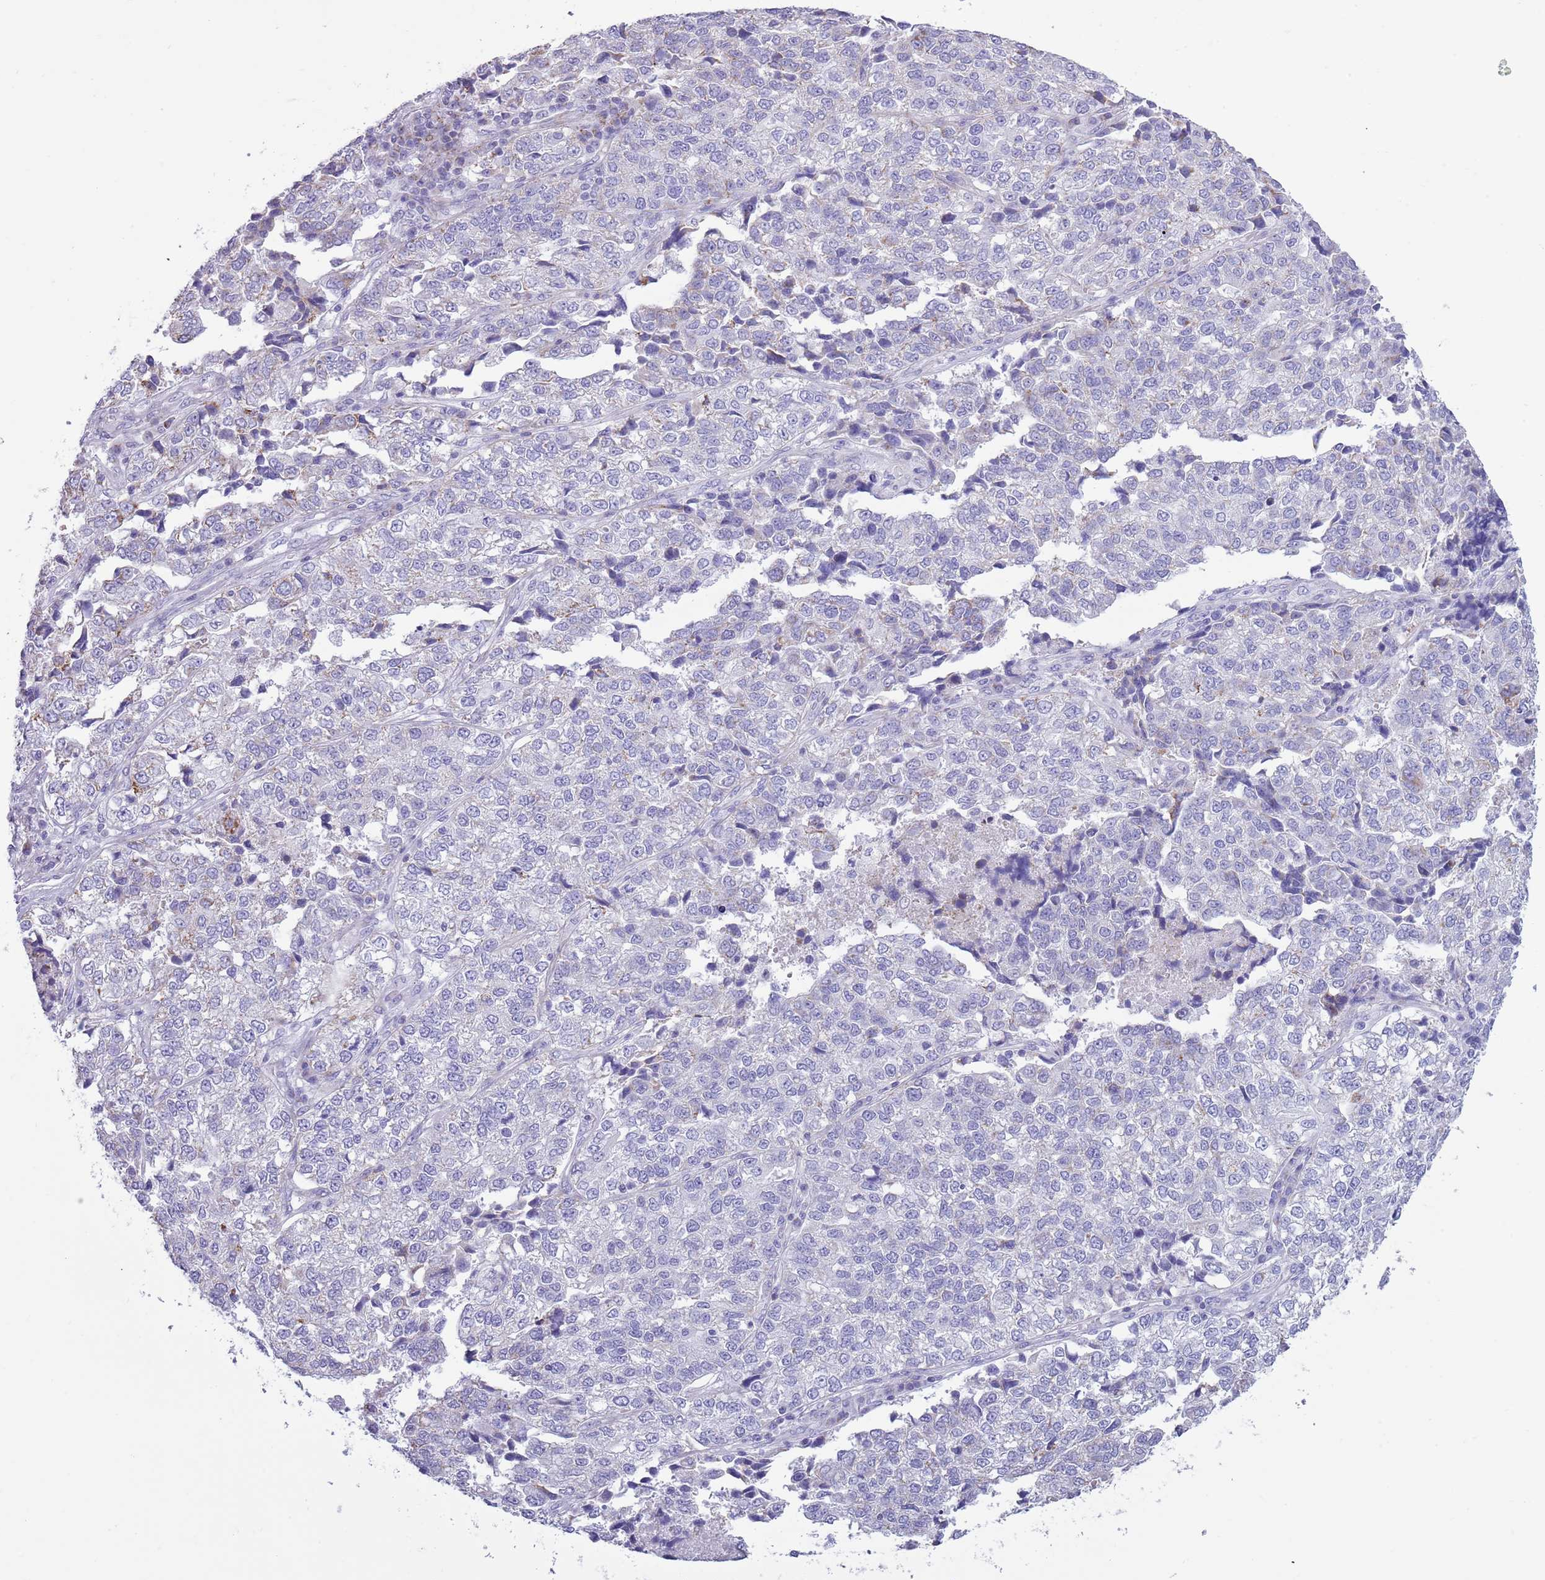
{"staining": {"intensity": "weak", "quantity": "<25%", "location": "cytoplasmic/membranous"}, "tissue": "lung cancer", "cell_type": "Tumor cells", "image_type": "cancer", "snomed": [{"axis": "morphology", "description": "Adenocarcinoma, NOS"}, {"axis": "topography", "description": "Lung"}], "caption": "An image of lung adenocarcinoma stained for a protein demonstrates no brown staining in tumor cells.", "gene": "MOCOS", "patient": {"sex": "male", "age": 49}}